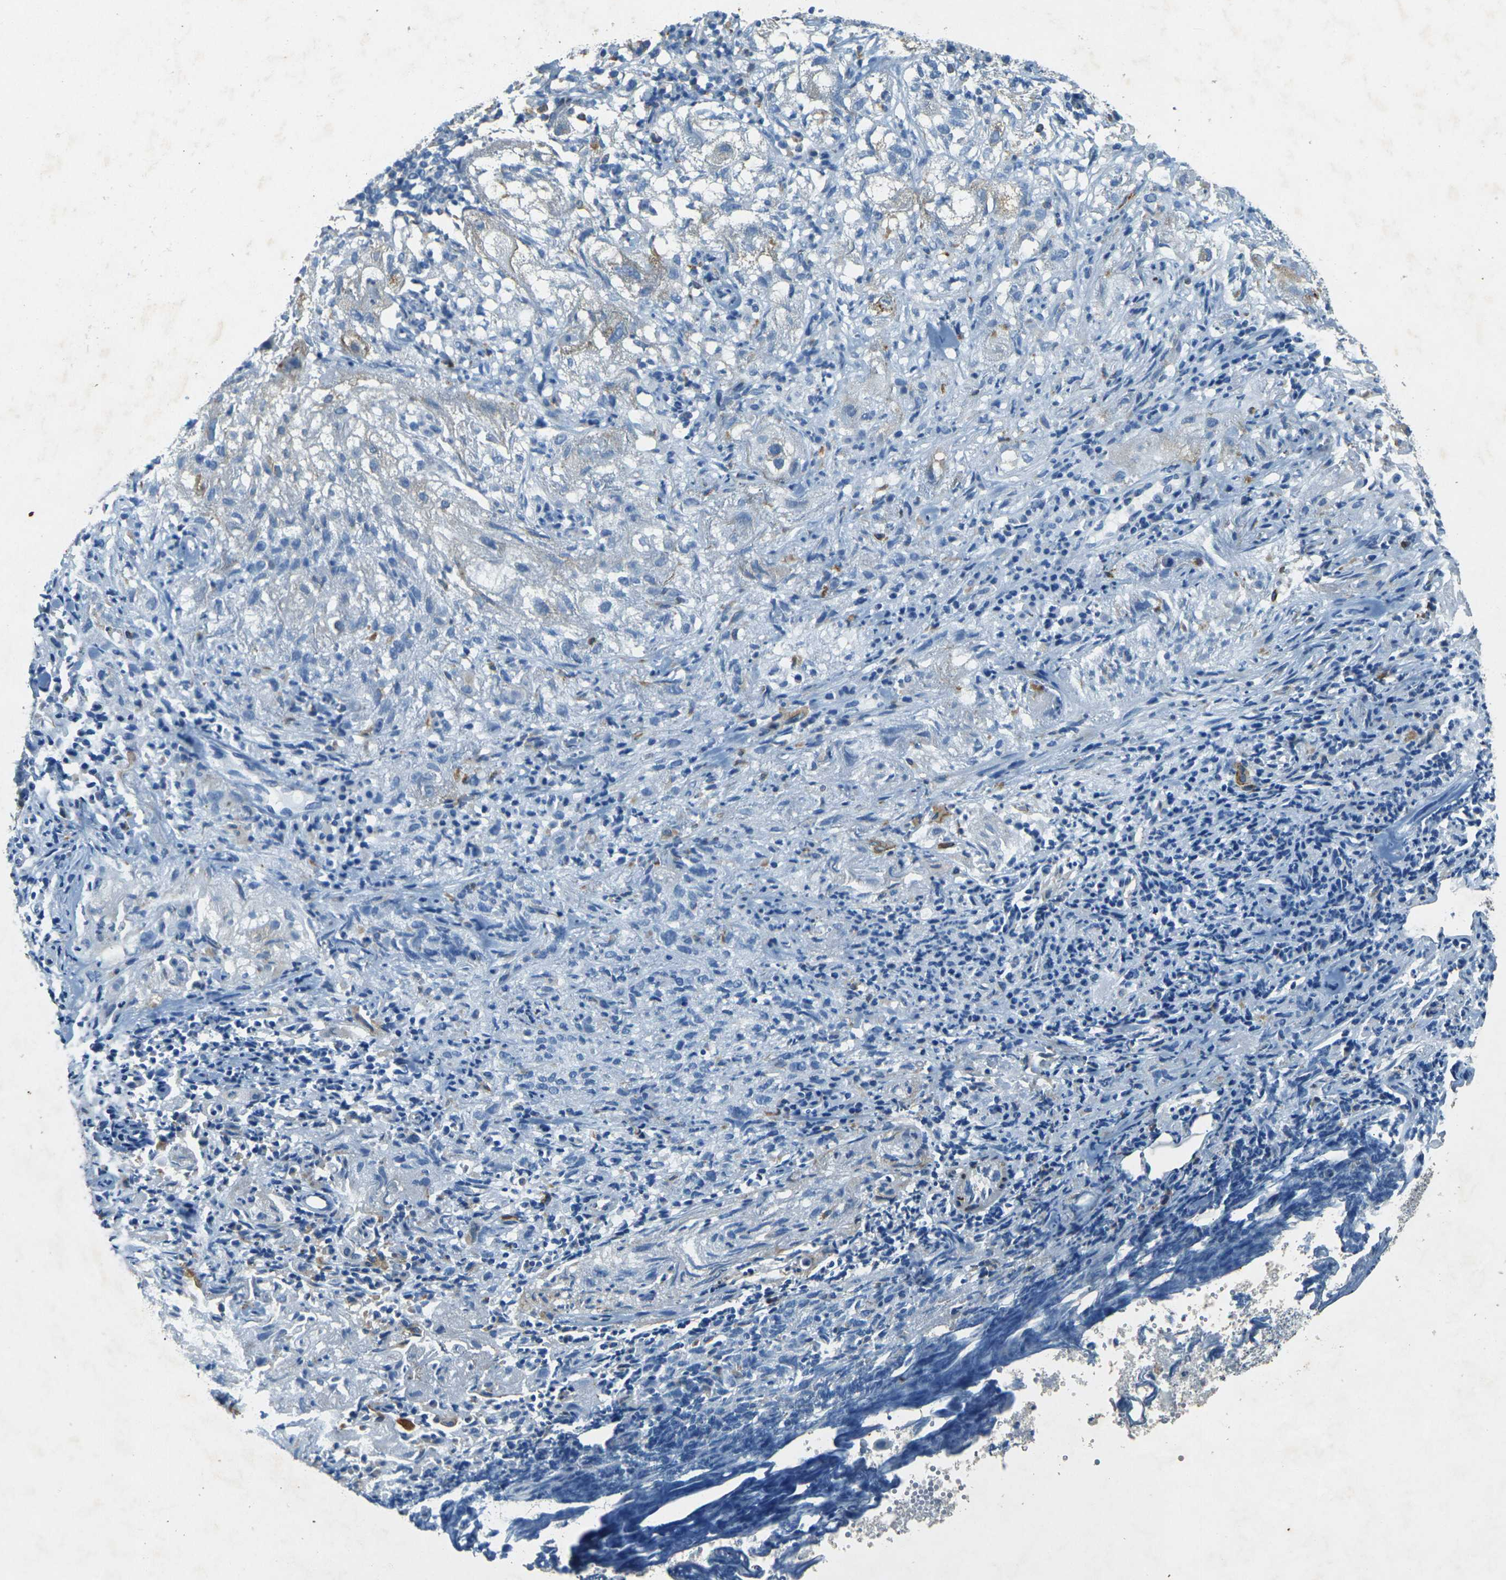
{"staining": {"intensity": "negative", "quantity": "none", "location": "none"}, "tissue": "lung cancer", "cell_type": "Tumor cells", "image_type": "cancer", "snomed": [{"axis": "morphology", "description": "Inflammation, NOS"}, {"axis": "morphology", "description": "Squamous cell carcinoma, NOS"}, {"axis": "topography", "description": "Lymph node"}, {"axis": "topography", "description": "Soft tissue"}, {"axis": "topography", "description": "Lung"}], "caption": "The micrograph reveals no significant positivity in tumor cells of squamous cell carcinoma (lung).", "gene": "SORT1", "patient": {"sex": "male", "age": 66}}